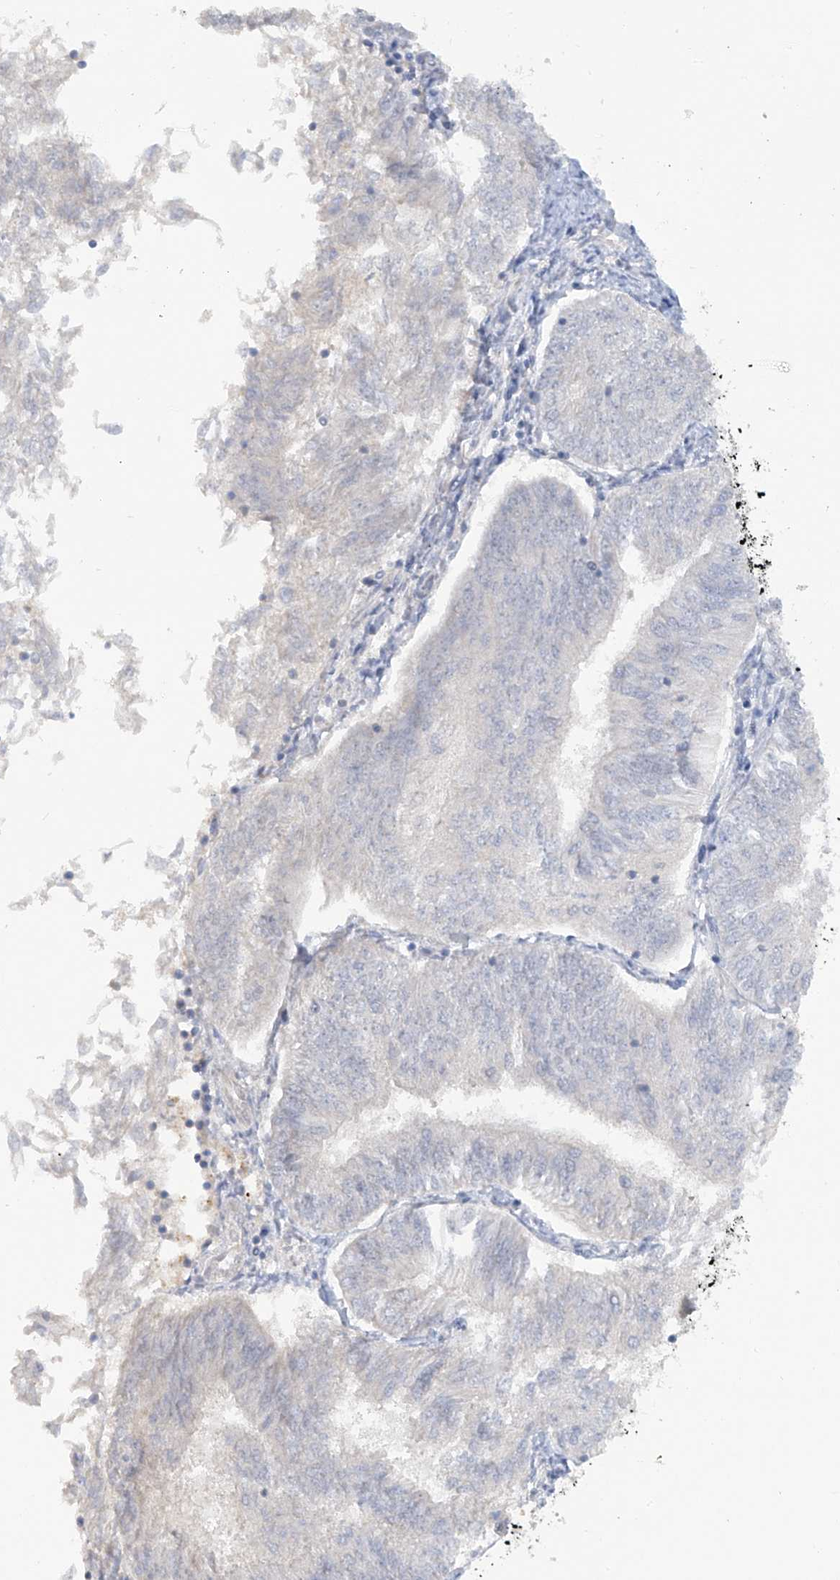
{"staining": {"intensity": "negative", "quantity": "none", "location": "none"}, "tissue": "endometrial cancer", "cell_type": "Tumor cells", "image_type": "cancer", "snomed": [{"axis": "morphology", "description": "Adenocarcinoma, NOS"}, {"axis": "topography", "description": "Endometrium"}], "caption": "The image reveals no significant positivity in tumor cells of endometrial adenocarcinoma.", "gene": "HAS3", "patient": {"sex": "female", "age": 58}}